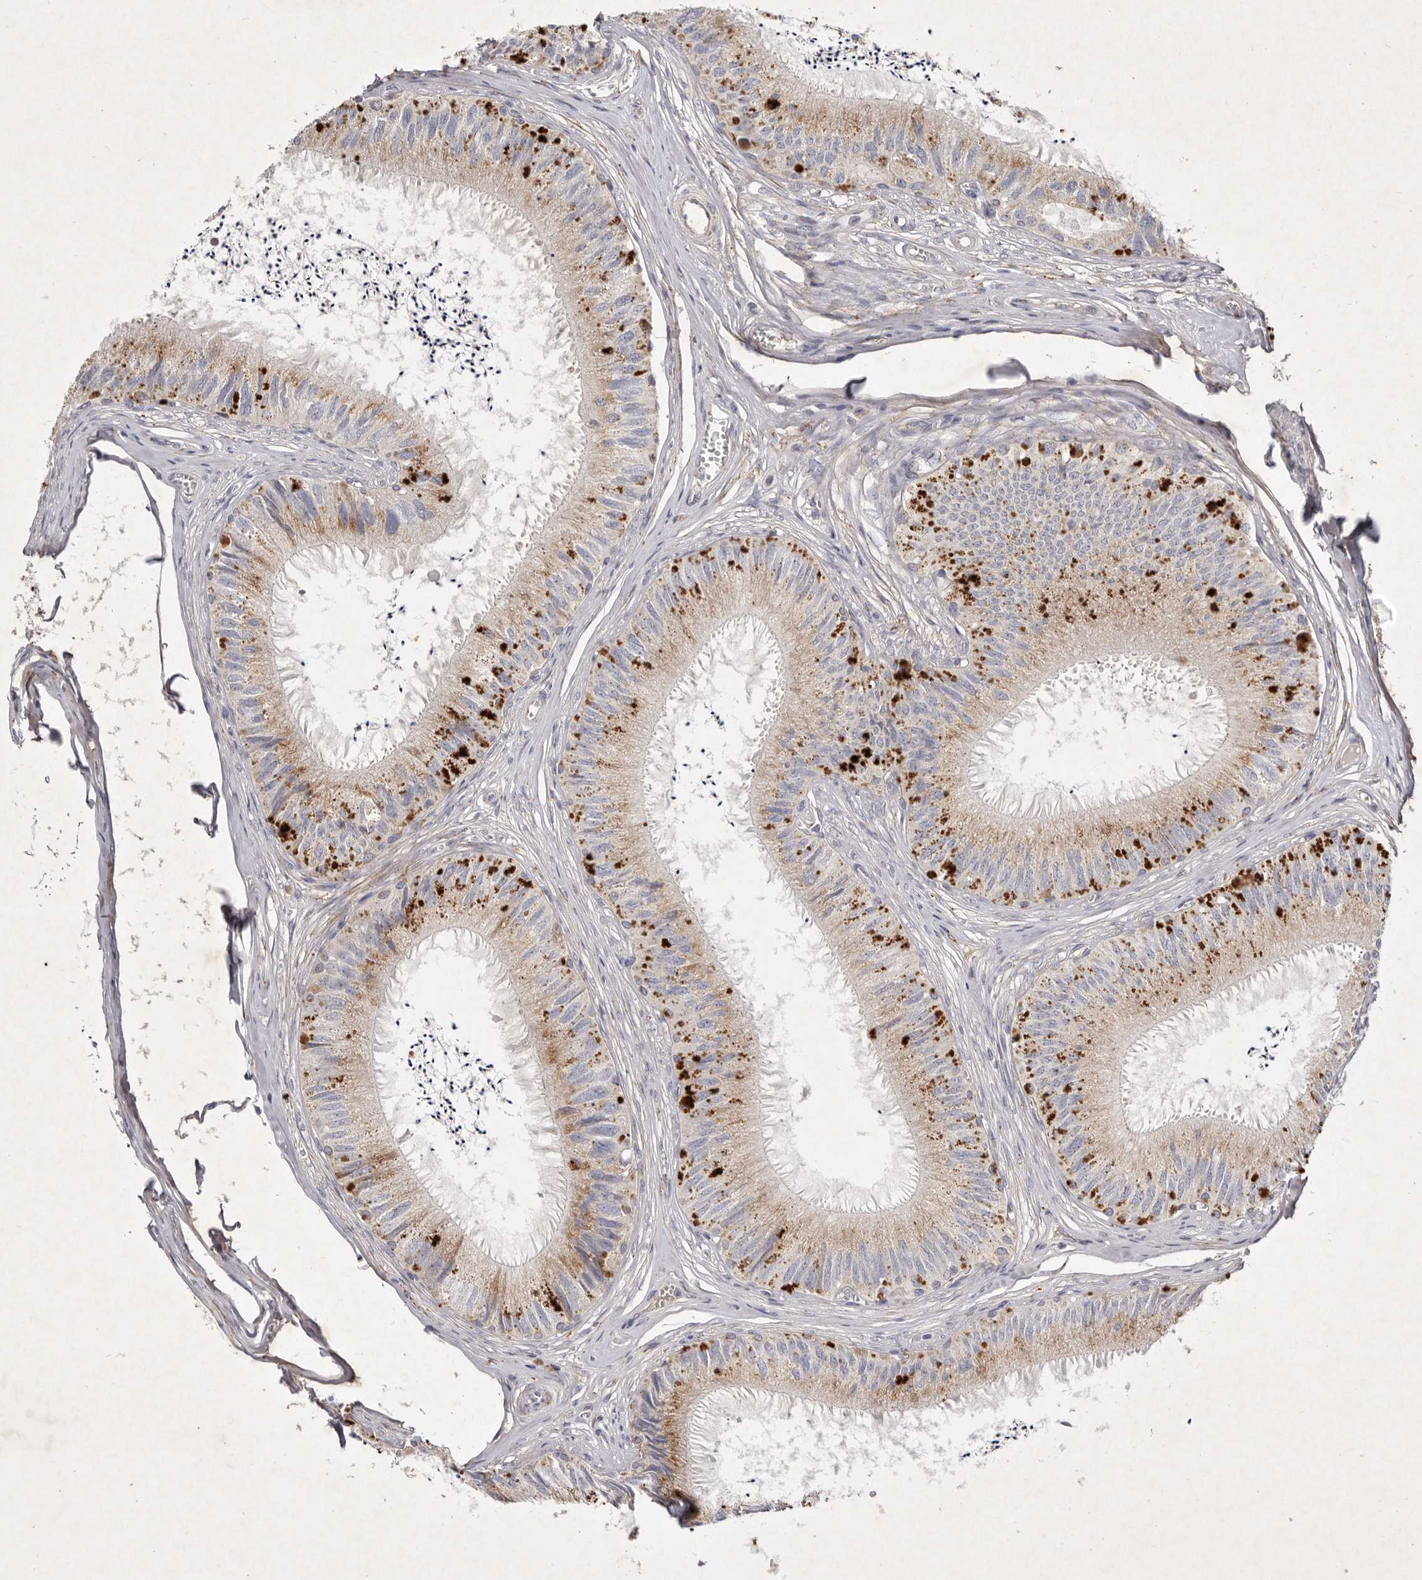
{"staining": {"intensity": "moderate", "quantity": ">75%", "location": "cytoplasmic/membranous"}, "tissue": "epididymis", "cell_type": "Glandular cells", "image_type": "normal", "snomed": [{"axis": "morphology", "description": "Normal tissue, NOS"}, {"axis": "topography", "description": "Epididymis"}], "caption": "This micrograph exhibits immunohistochemistry (IHC) staining of benign epididymis, with medium moderate cytoplasmic/membranous expression in approximately >75% of glandular cells.", "gene": "USP24", "patient": {"sex": "male", "age": 79}}